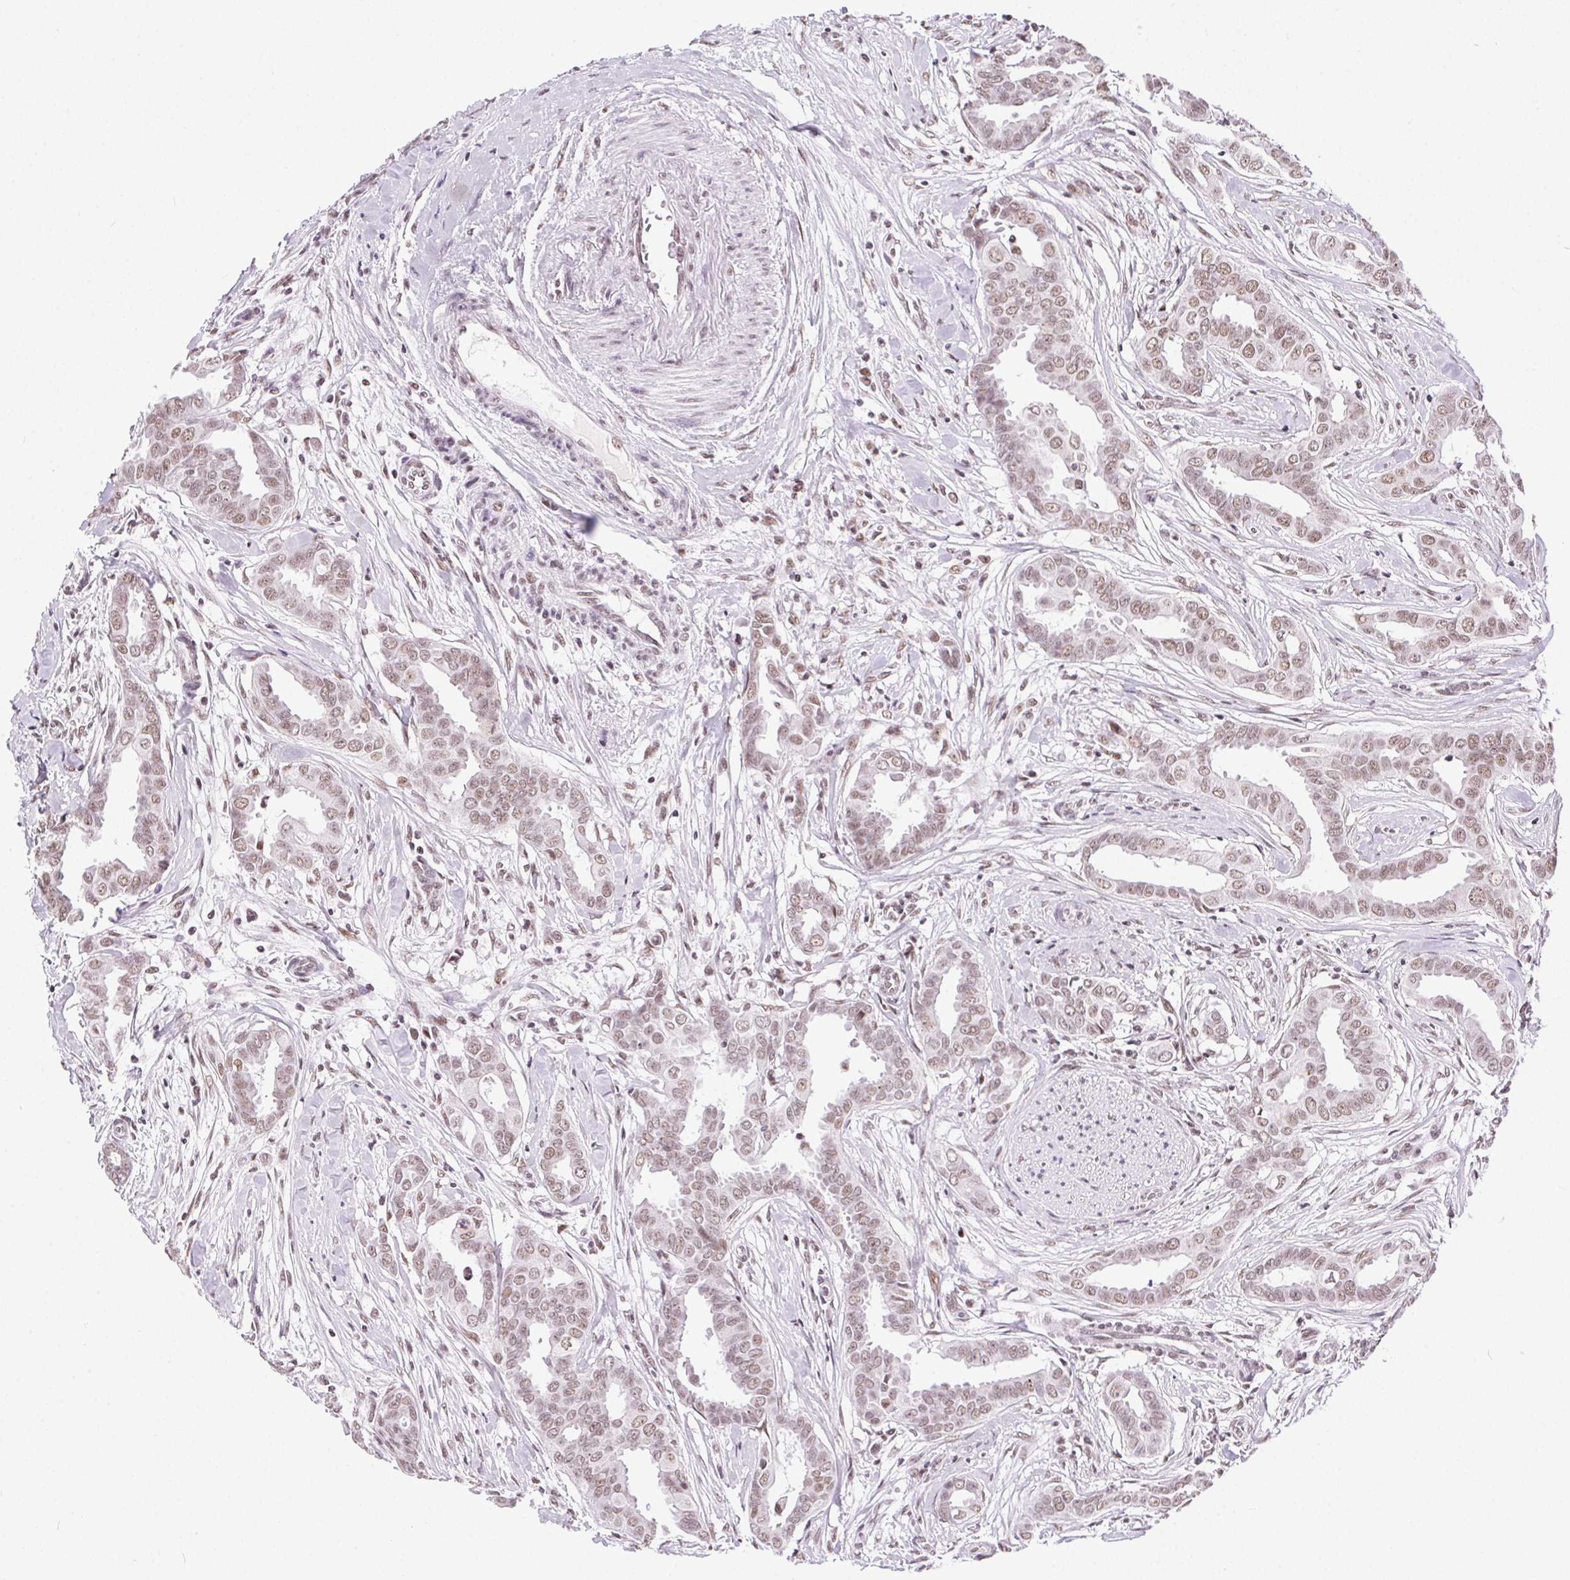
{"staining": {"intensity": "moderate", "quantity": ">75%", "location": "nuclear"}, "tissue": "breast cancer", "cell_type": "Tumor cells", "image_type": "cancer", "snomed": [{"axis": "morphology", "description": "Duct carcinoma"}, {"axis": "topography", "description": "Breast"}], "caption": "Moderate nuclear protein staining is seen in approximately >75% of tumor cells in breast intraductal carcinoma.", "gene": "TRA2B", "patient": {"sex": "female", "age": 45}}